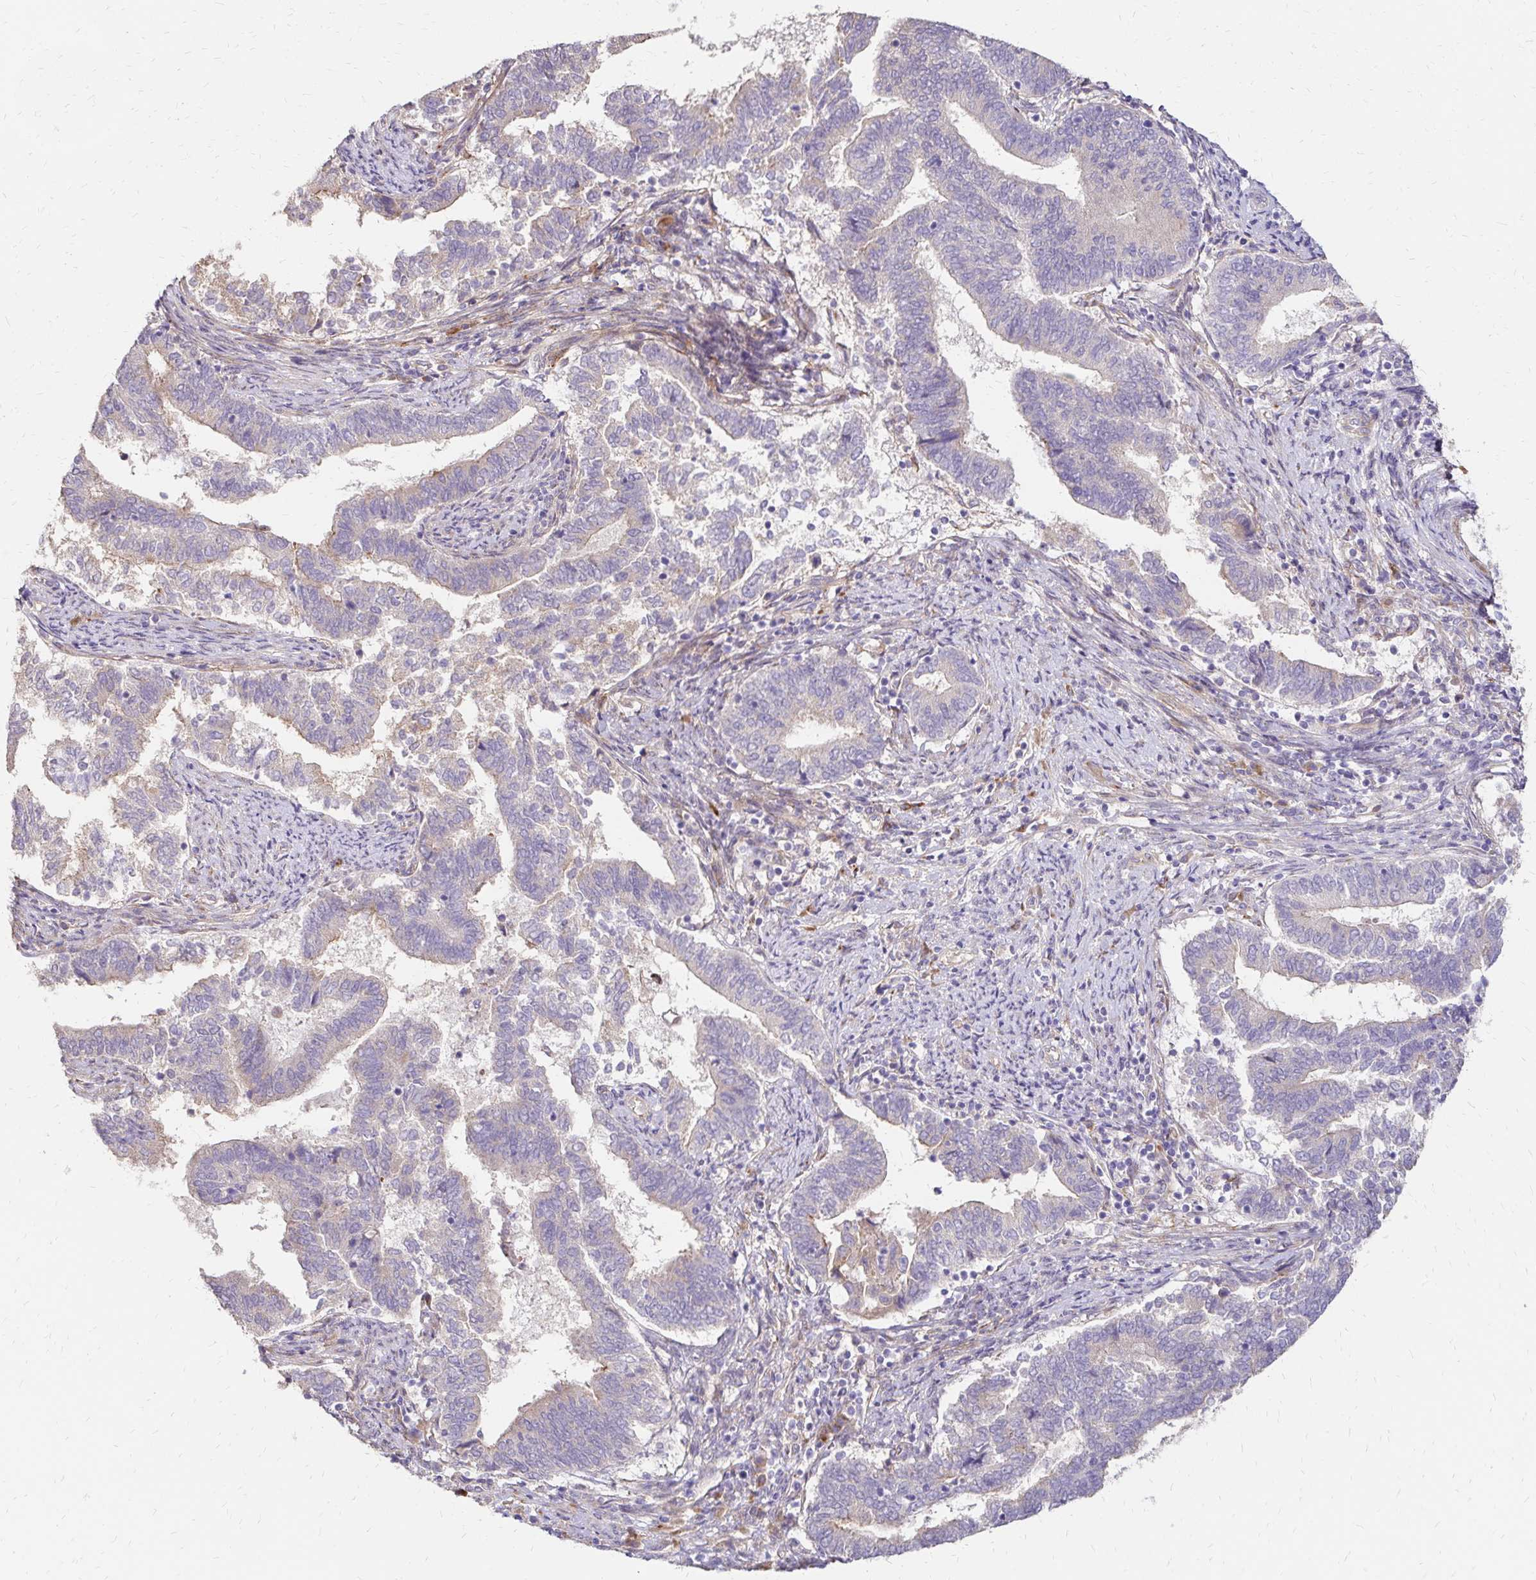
{"staining": {"intensity": "weak", "quantity": "<25%", "location": "cytoplasmic/membranous"}, "tissue": "endometrial cancer", "cell_type": "Tumor cells", "image_type": "cancer", "snomed": [{"axis": "morphology", "description": "Adenocarcinoma, NOS"}, {"axis": "topography", "description": "Endometrium"}], "caption": "Image shows no protein positivity in tumor cells of endometrial cancer tissue.", "gene": "PRIMA1", "patient": {"sex": "female", "age": 65}}